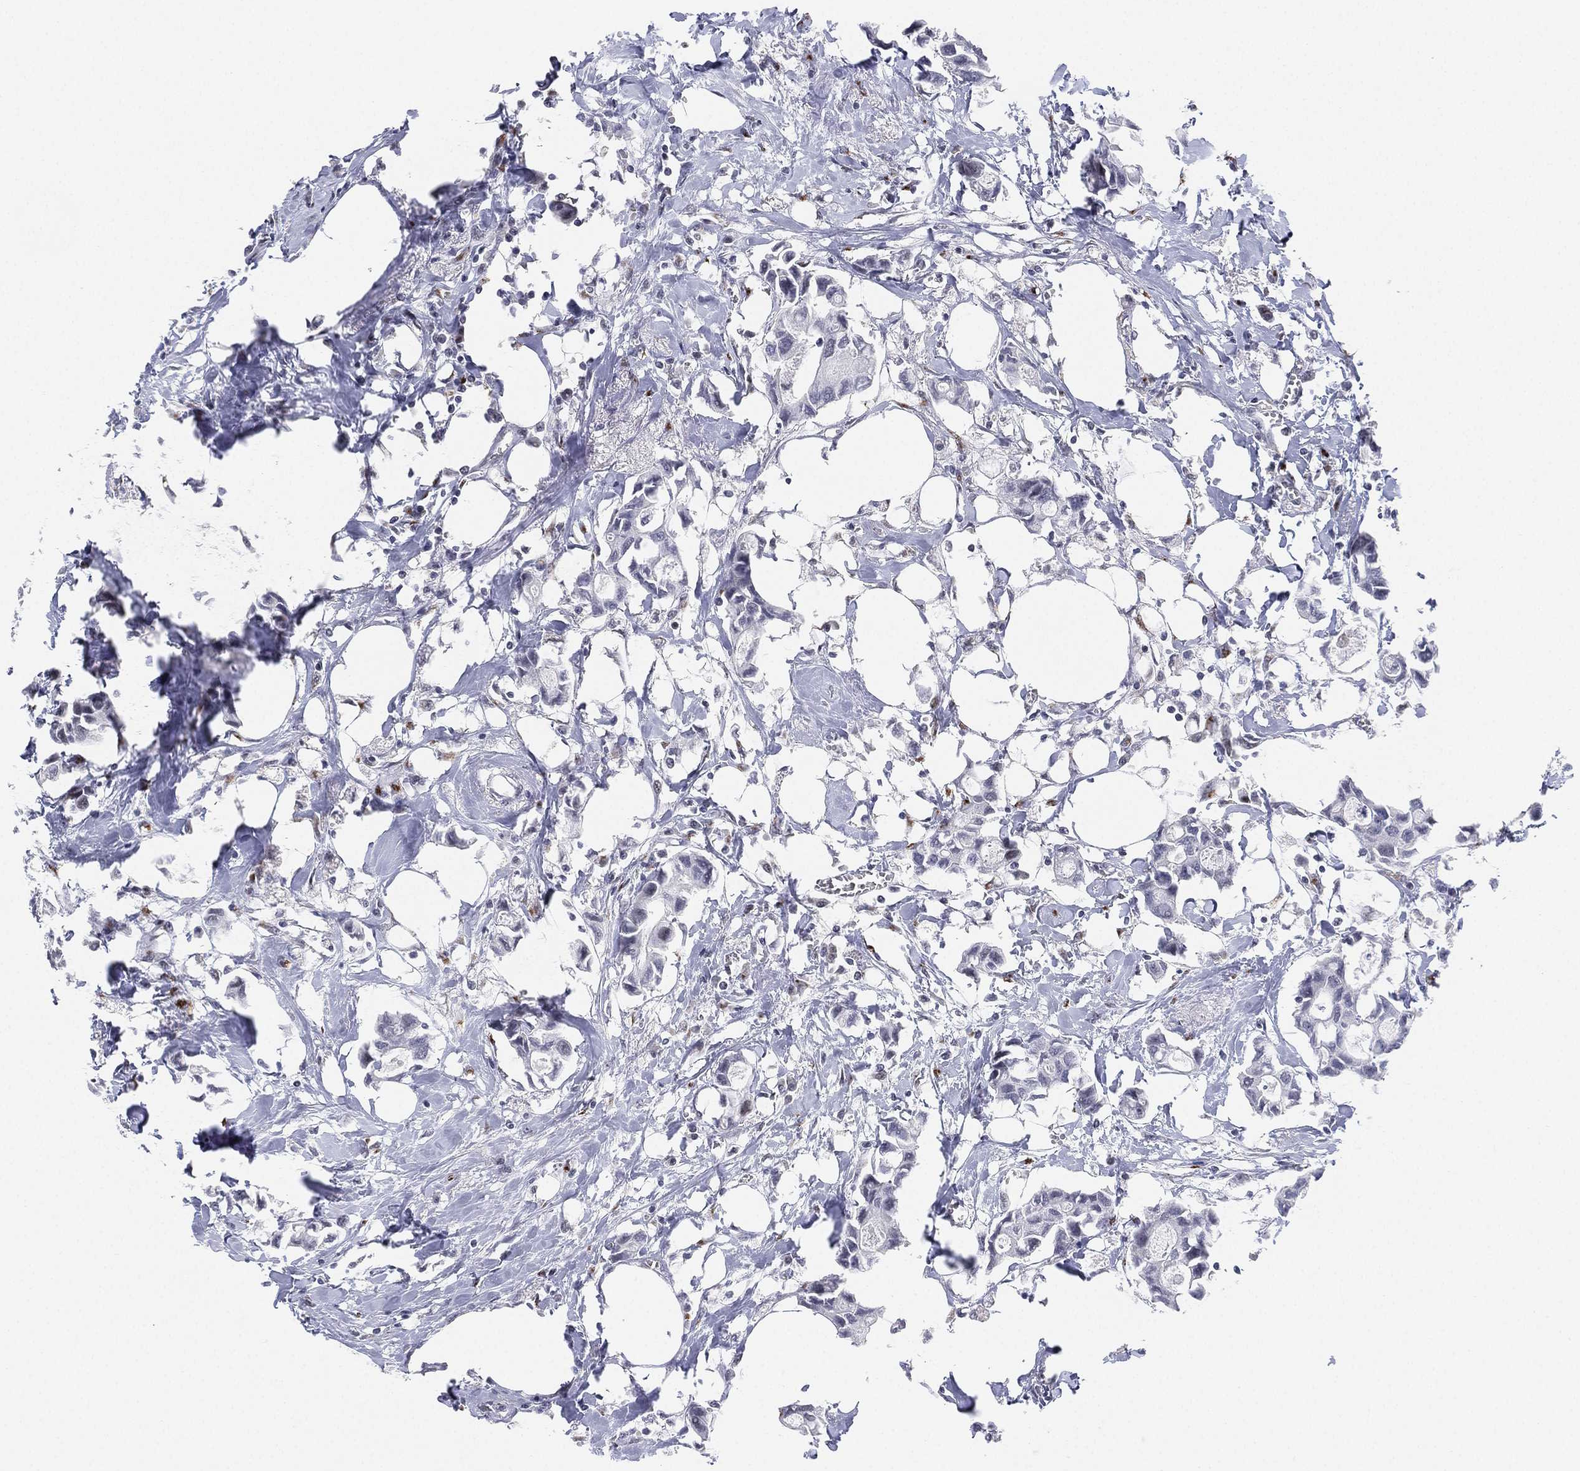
{"staining": {"intensity": "negative", "quantity": "none", "location": "none"}, "tissue": "breast cancer", "cell_type": "Tumor cells", "image_type": "cancer", "snomed": [{"axis": "morphology", "description": "Duct carcinoma"}, {"axis": "topography", "description": "Breast"}], "caption": "Image shows no protein positivity in tumor cells of breast infiltrating ductal carcinoma tissue.", "gene": "CD177", "patient": {"sex": "female", "age": 83}}